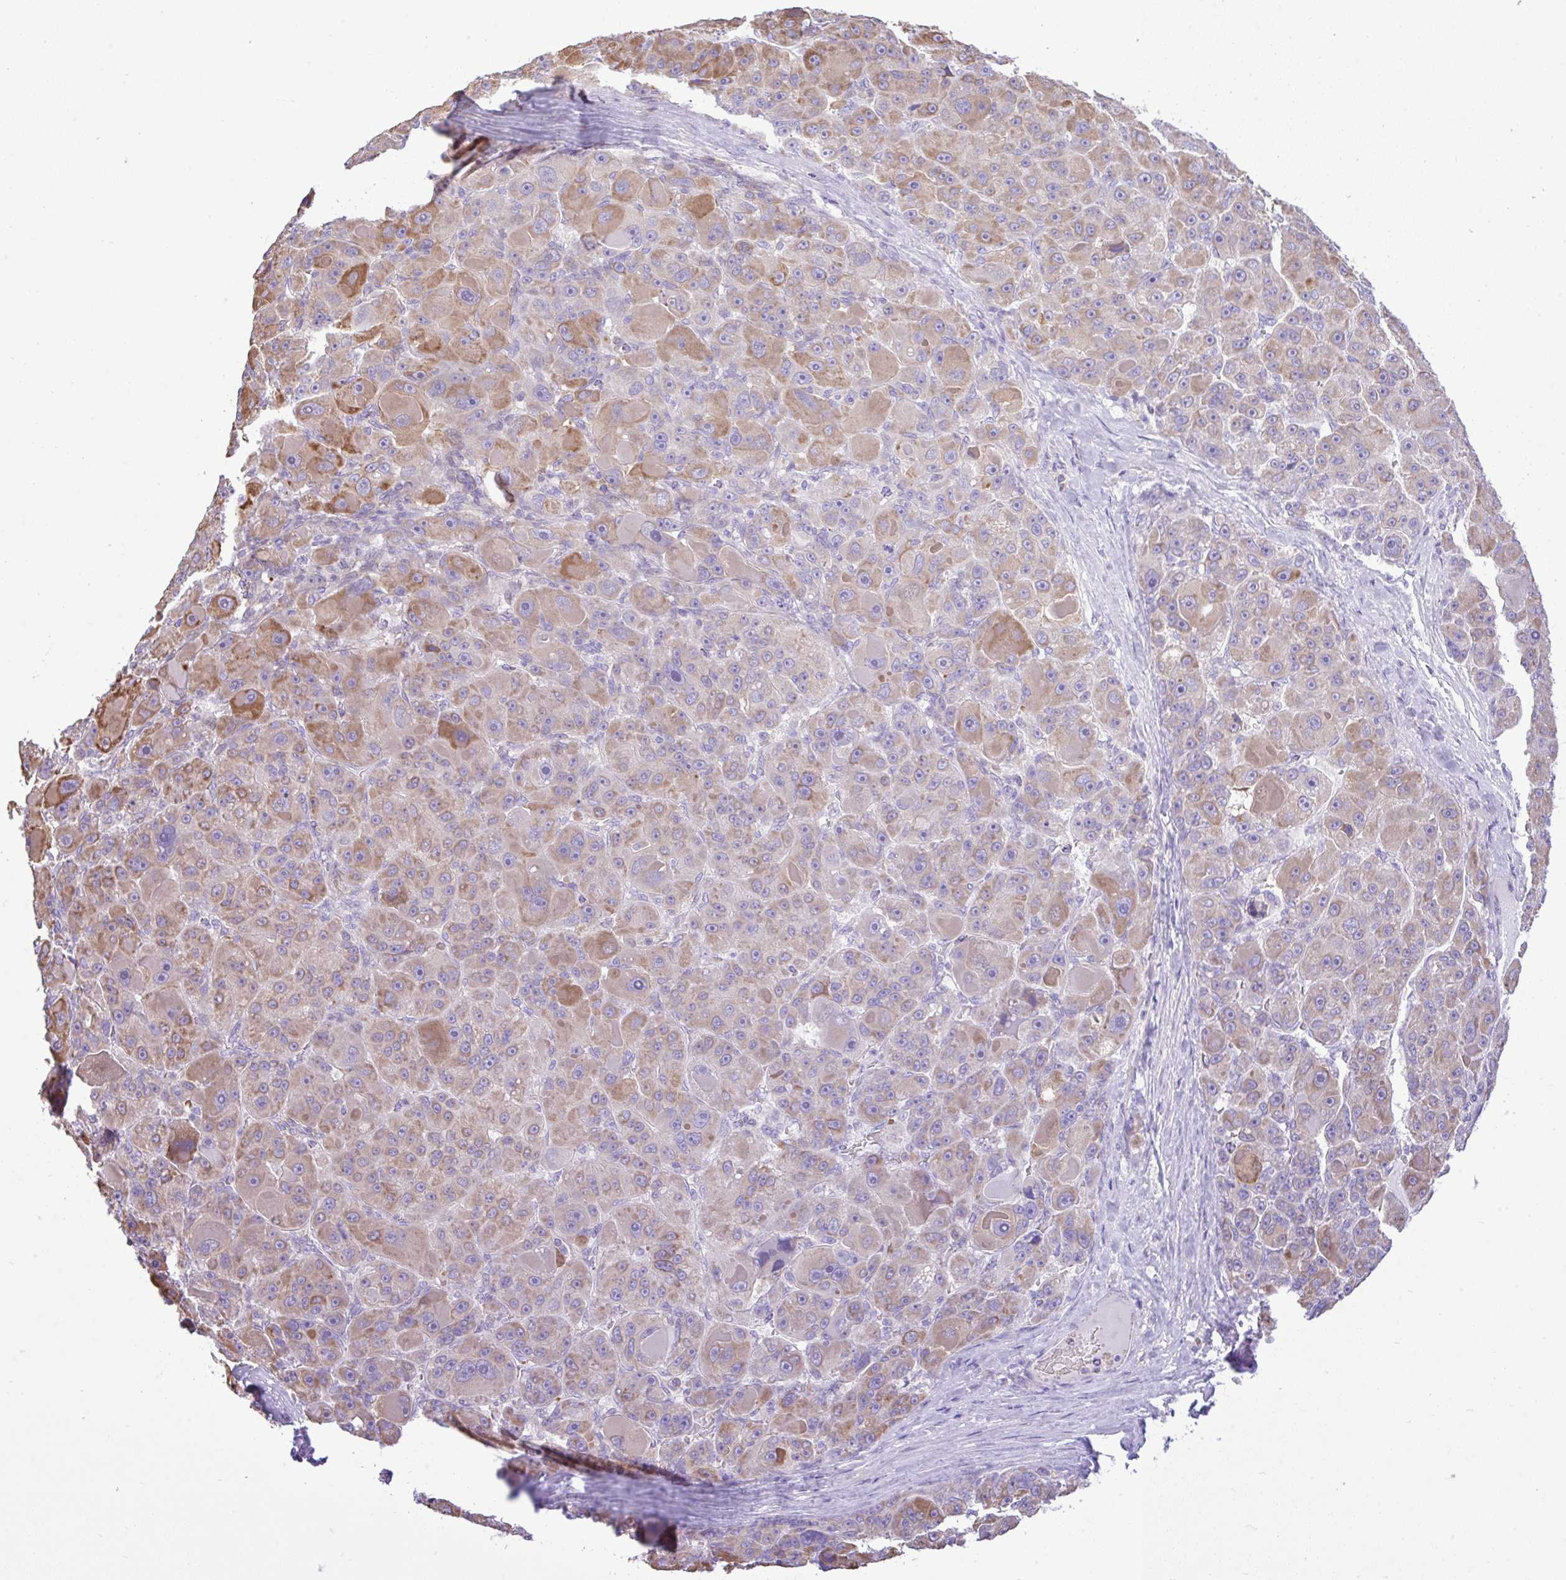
{"staining": {"intensity": "moderate", "quantity": "25%-75%", "location": "cytoplasmic/membranous"}, "tissue": "liver cancer", "cell_type": "Tumor cells", "image_type": "cancer", "snomed": [{"axis": "morphology", "description": "Carcinoma, Hepatocellular, NOS"}, {"axis": "topography", "description": "Liver"}], "caption": "The image shows a brown stain indicating the presence of a protein in the cytoplasmic/membranous of tumor cells in liver cancer.", "gene": "EEF1A2", "patient": {"sex": "male", "age": 76}}